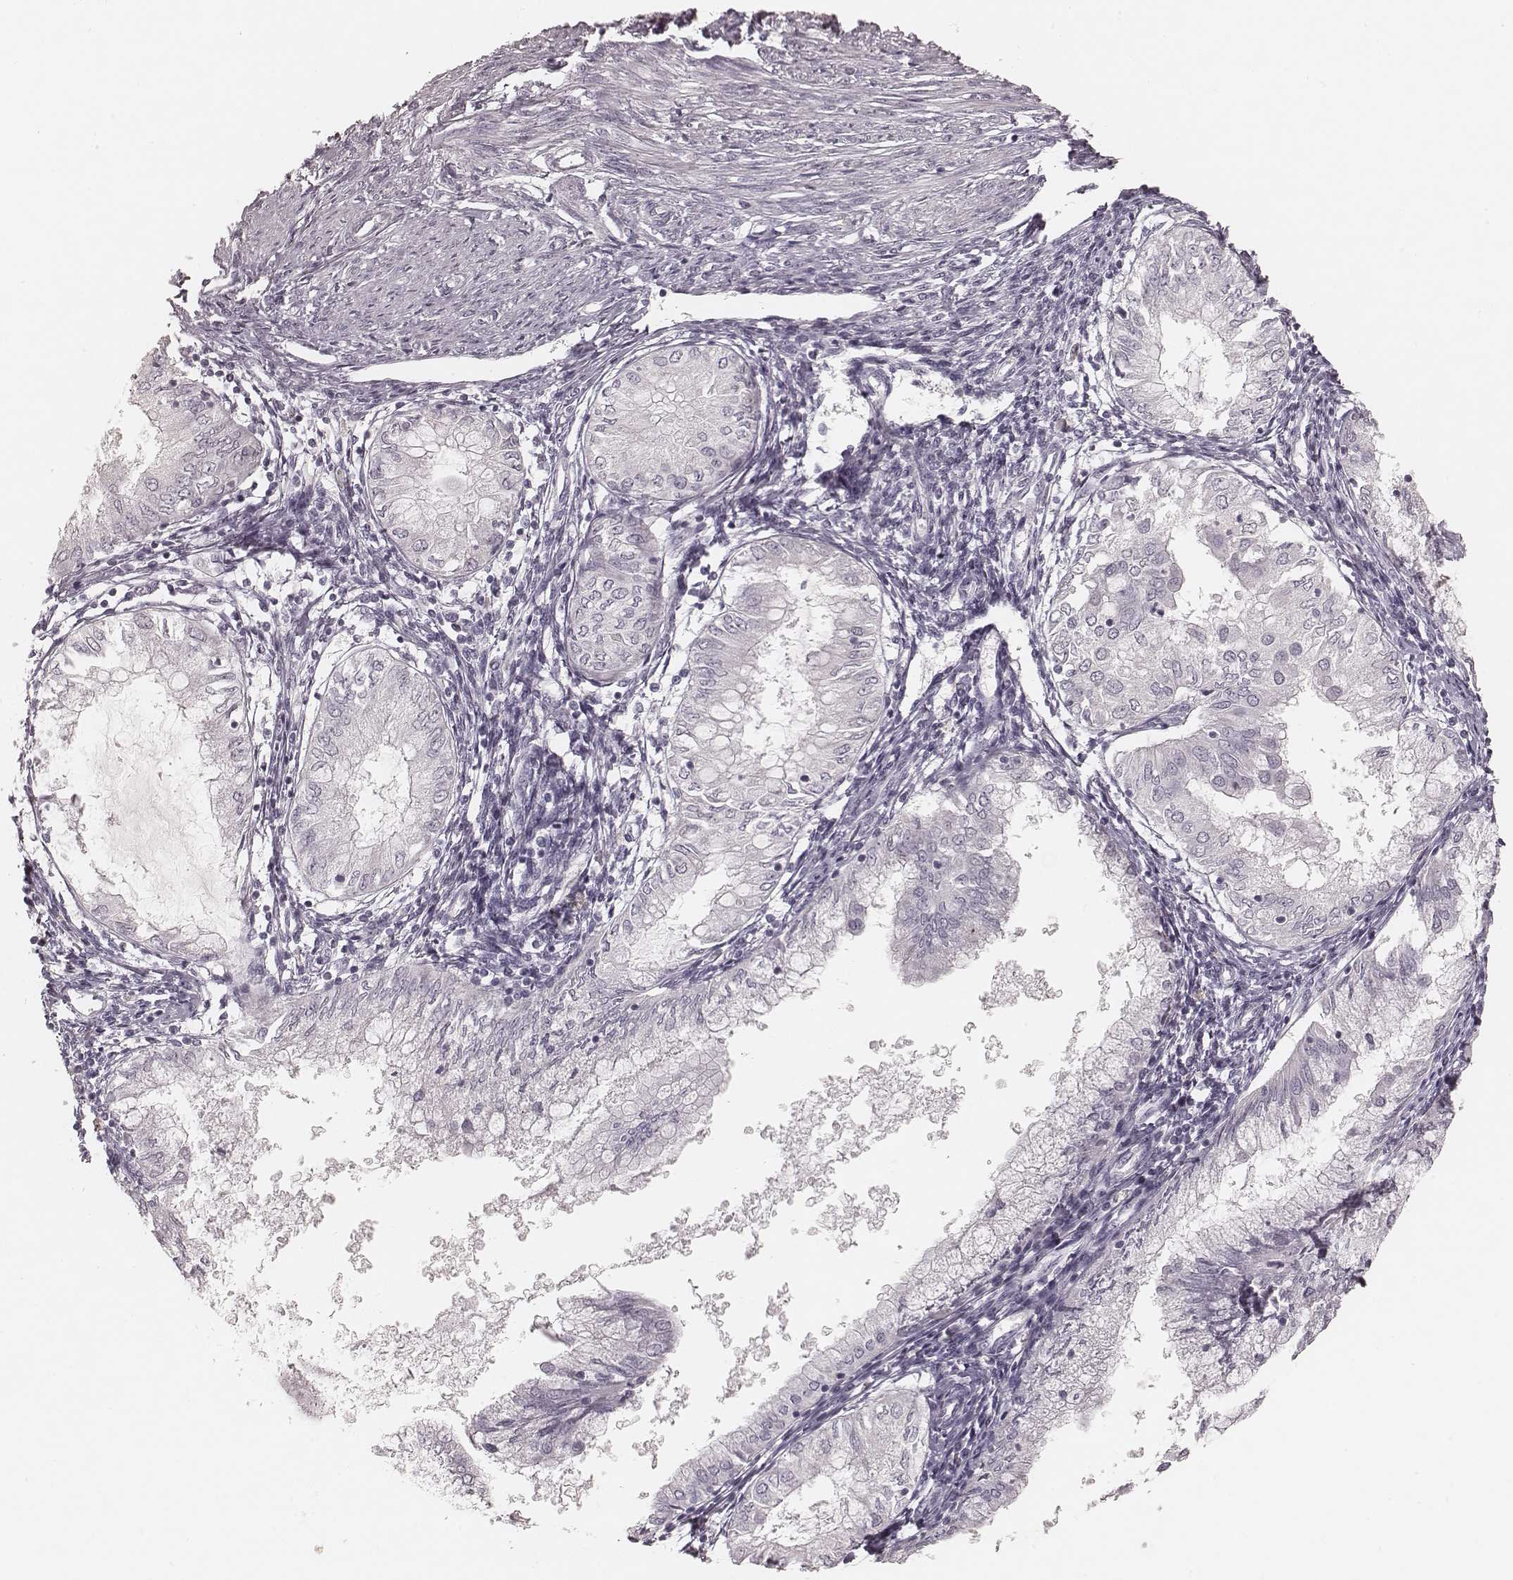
{"staining": {"intensity": "negative", "quantity": "none", "location": "none"}, "tissue": "endometrial cancer", "cell_type": "Tumor cells", "image_type": "cancer", "snomed": [{"axis": "morphology", "description": "Adenocarcinoma, NOS"}, {"axis": "topography", "description": "Endometrium"}], "caption": "This is an immunohistochemistry (IHC) photomicrograph of adenocarcinoma (endometrial). There is no positivity in tumor cells.", "gene": "SMIM24", "patient": {"sex": "female", "age": 68}}